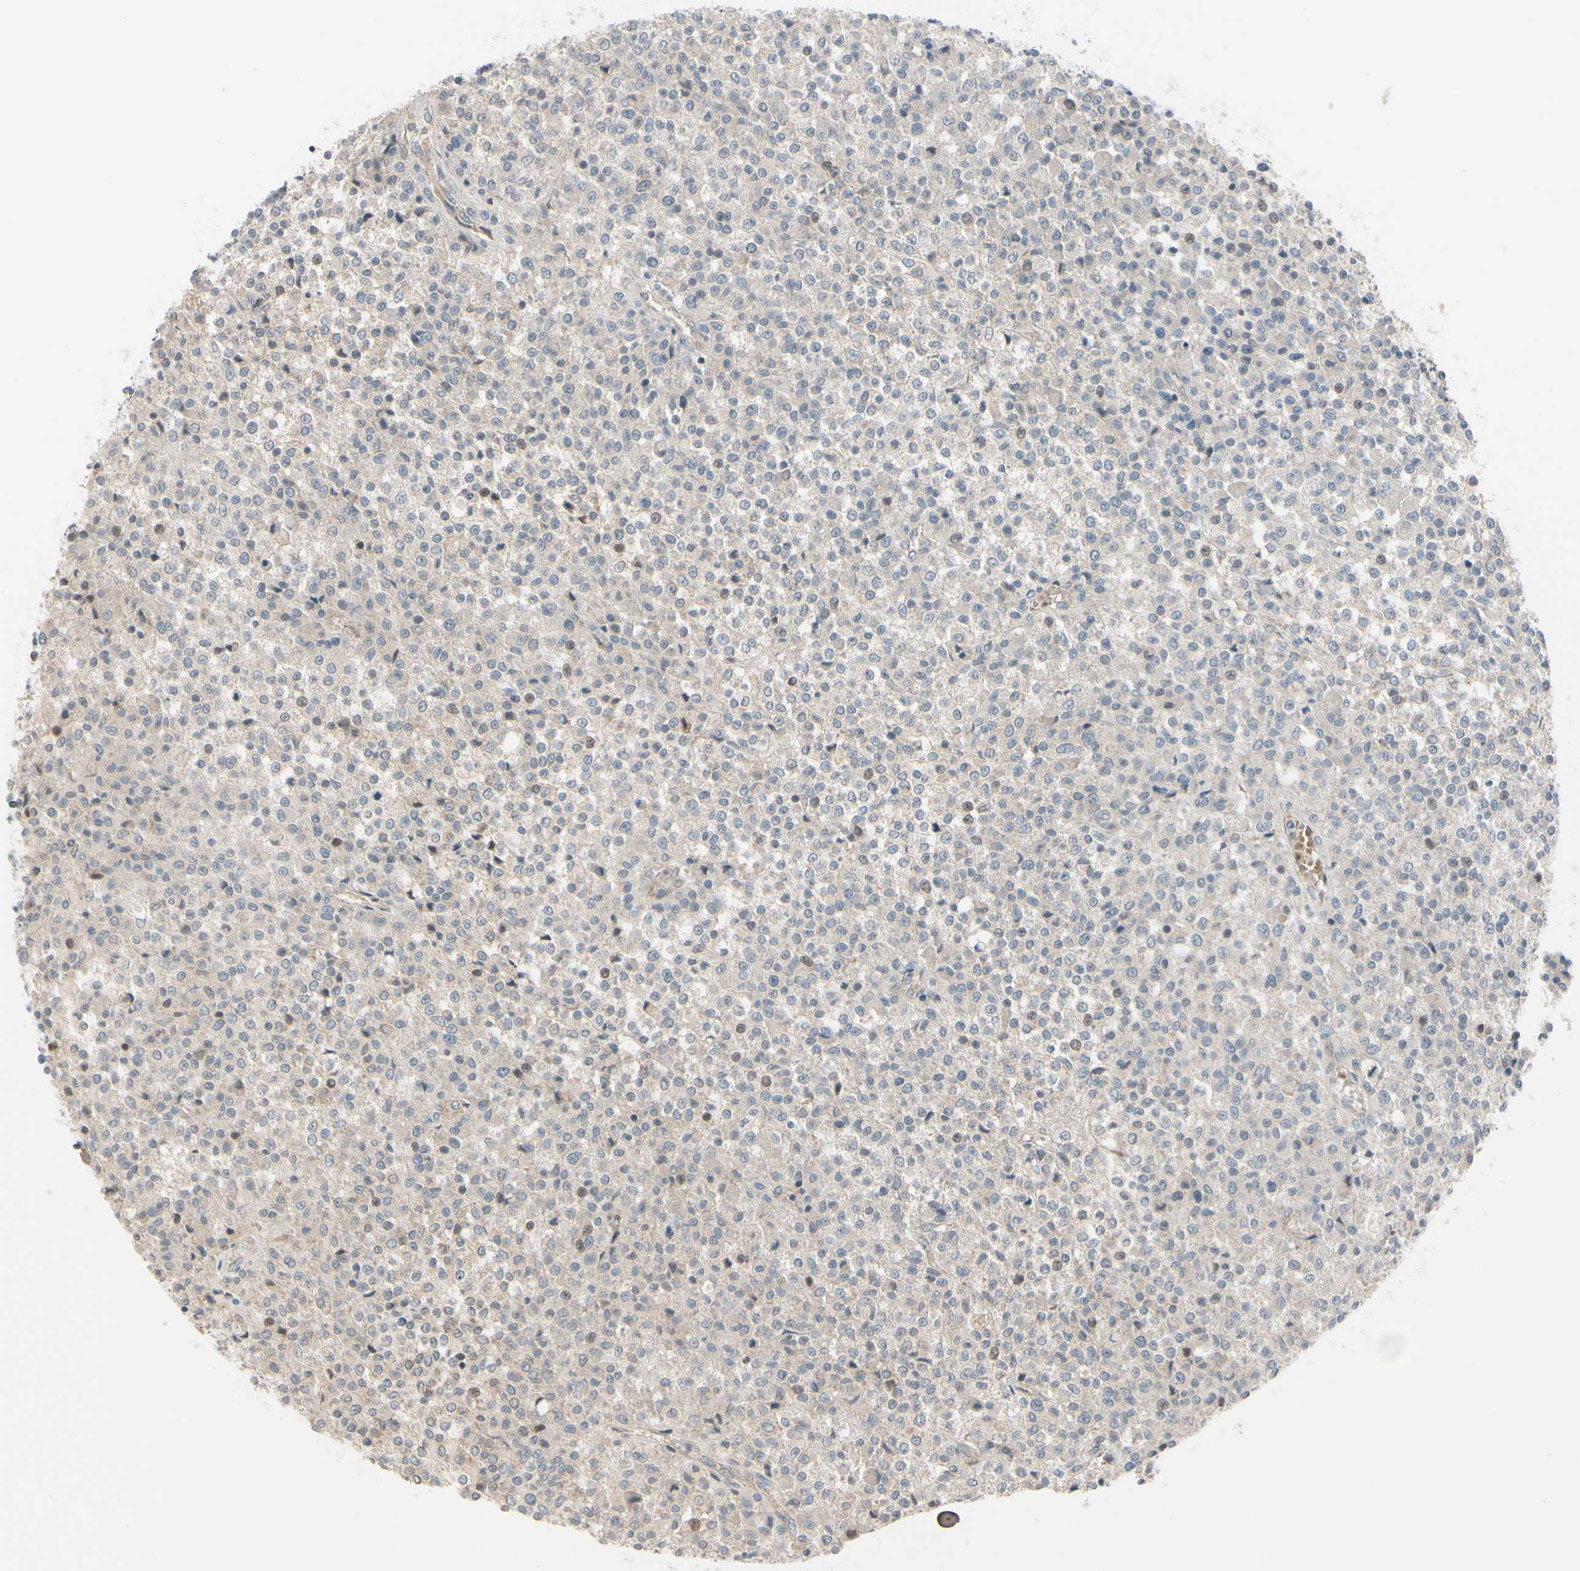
{"staining": {"intensity": "weak", "quantity": "25%-75%", "location": "cytoplasmic/membranous,nuclear"}, "tissue": "testis cancer", "cell_type": "Tumor cells", "image_type": "cancer", "snomed": [{"axis": "morphology", "description": "Seminoma, NOS"}, {"axis": "topography", "description": "Testis"}], "caption": "This micrograph shows immunohistochemistry staining of human testis seminoma, with low weak cytoplasmic/membranous and nuclear positivity in approximately 25%-75% of tumor cells.", "gene": "FGF10", "patient": {"sex": "male", "age": 59}}